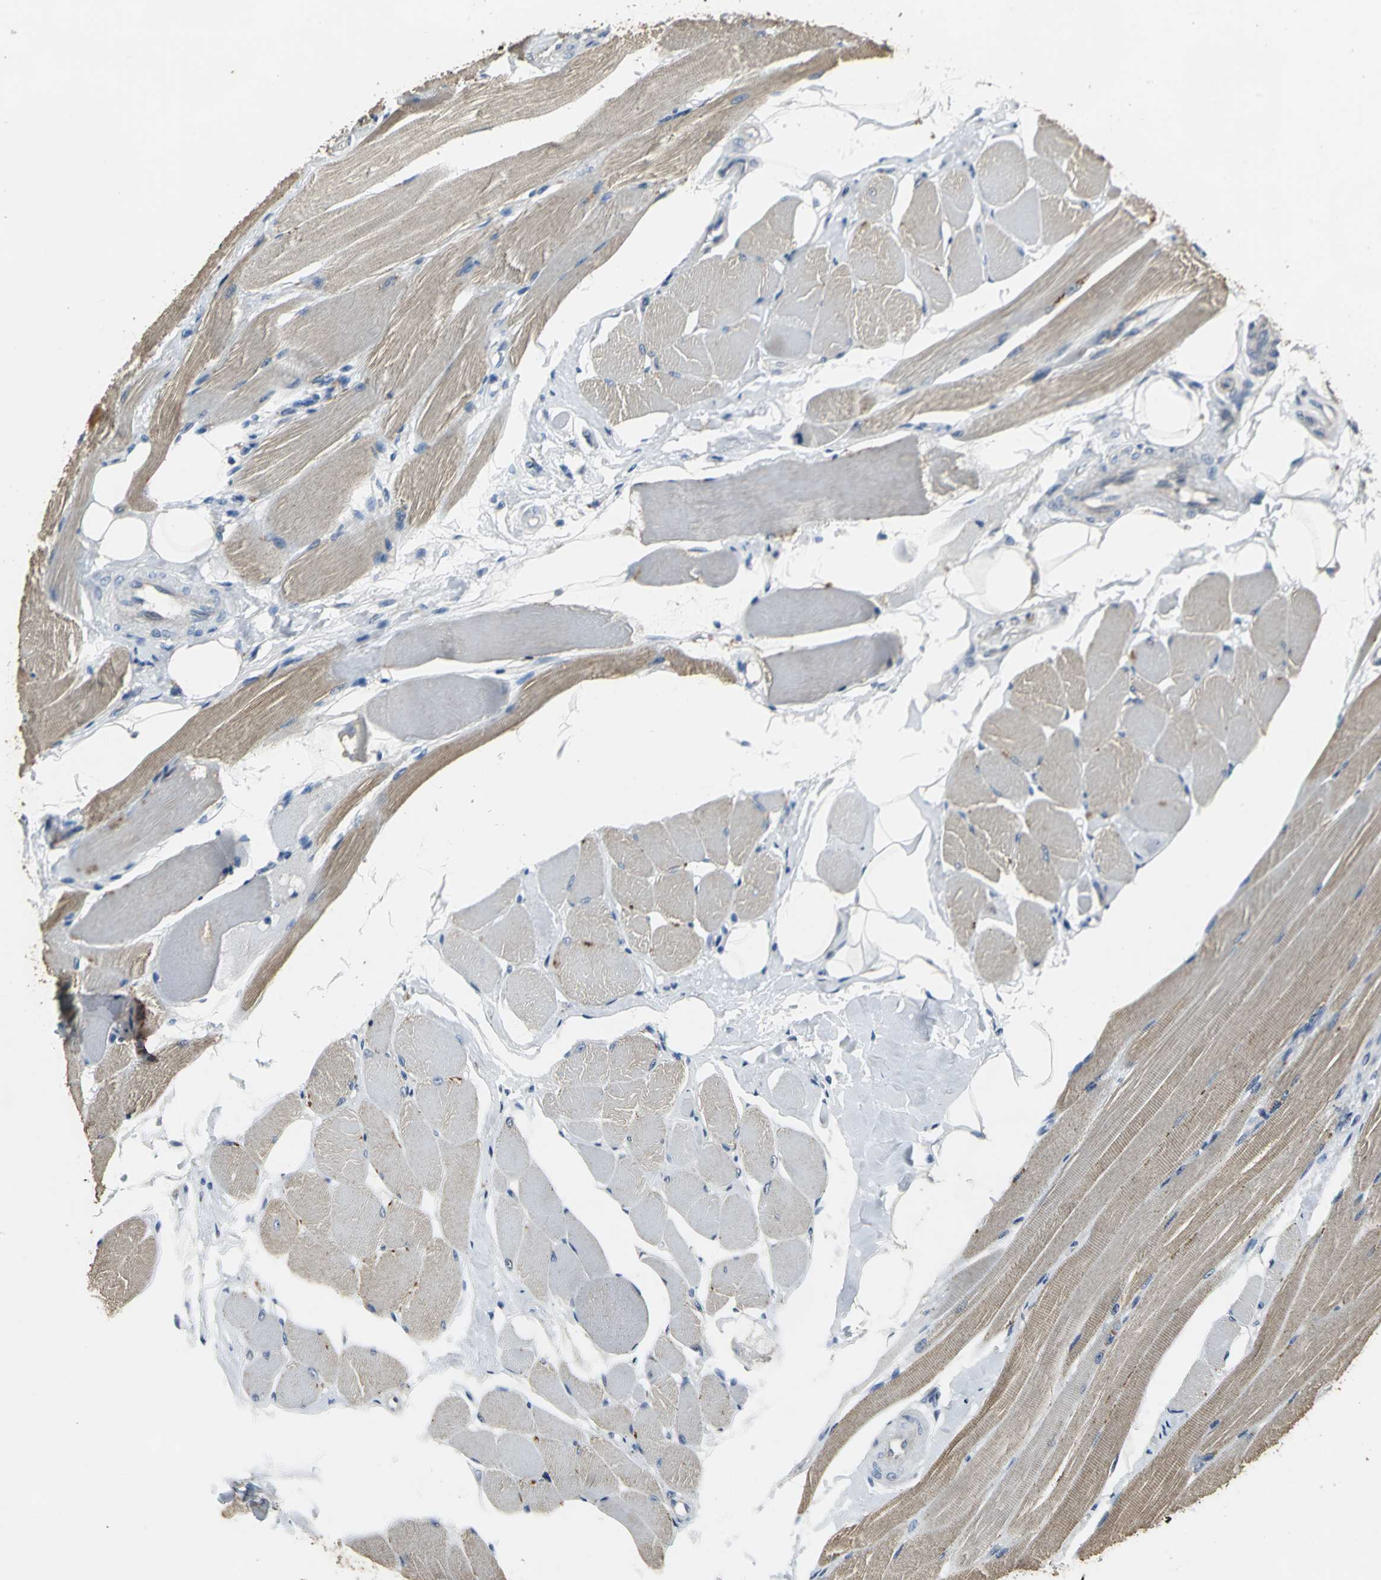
{"staining": {"intensity": "weak", "quantity": "<25%", "location": "cytoplasmic/membranous"}, "tissue": "skeletal muscle", "cell_type": "Myocytes", "image_type": "normal", "snomed": [{"axis": "morphology", "description": "Normal tissue, NOS"}, {"axis": "topography", "description": "Skeletal muscle"}, {"axis": "topography", "description": "Peripheral nerve tissue"}], "caption": "A high-resolution histopathology image shows immunohistochemistry (IHC) staining of normal skeletal muscle, which exhibits no significant staining in myocytes.", "gene": "OCLN", "patient": {"sex": "female", "age": 84}}